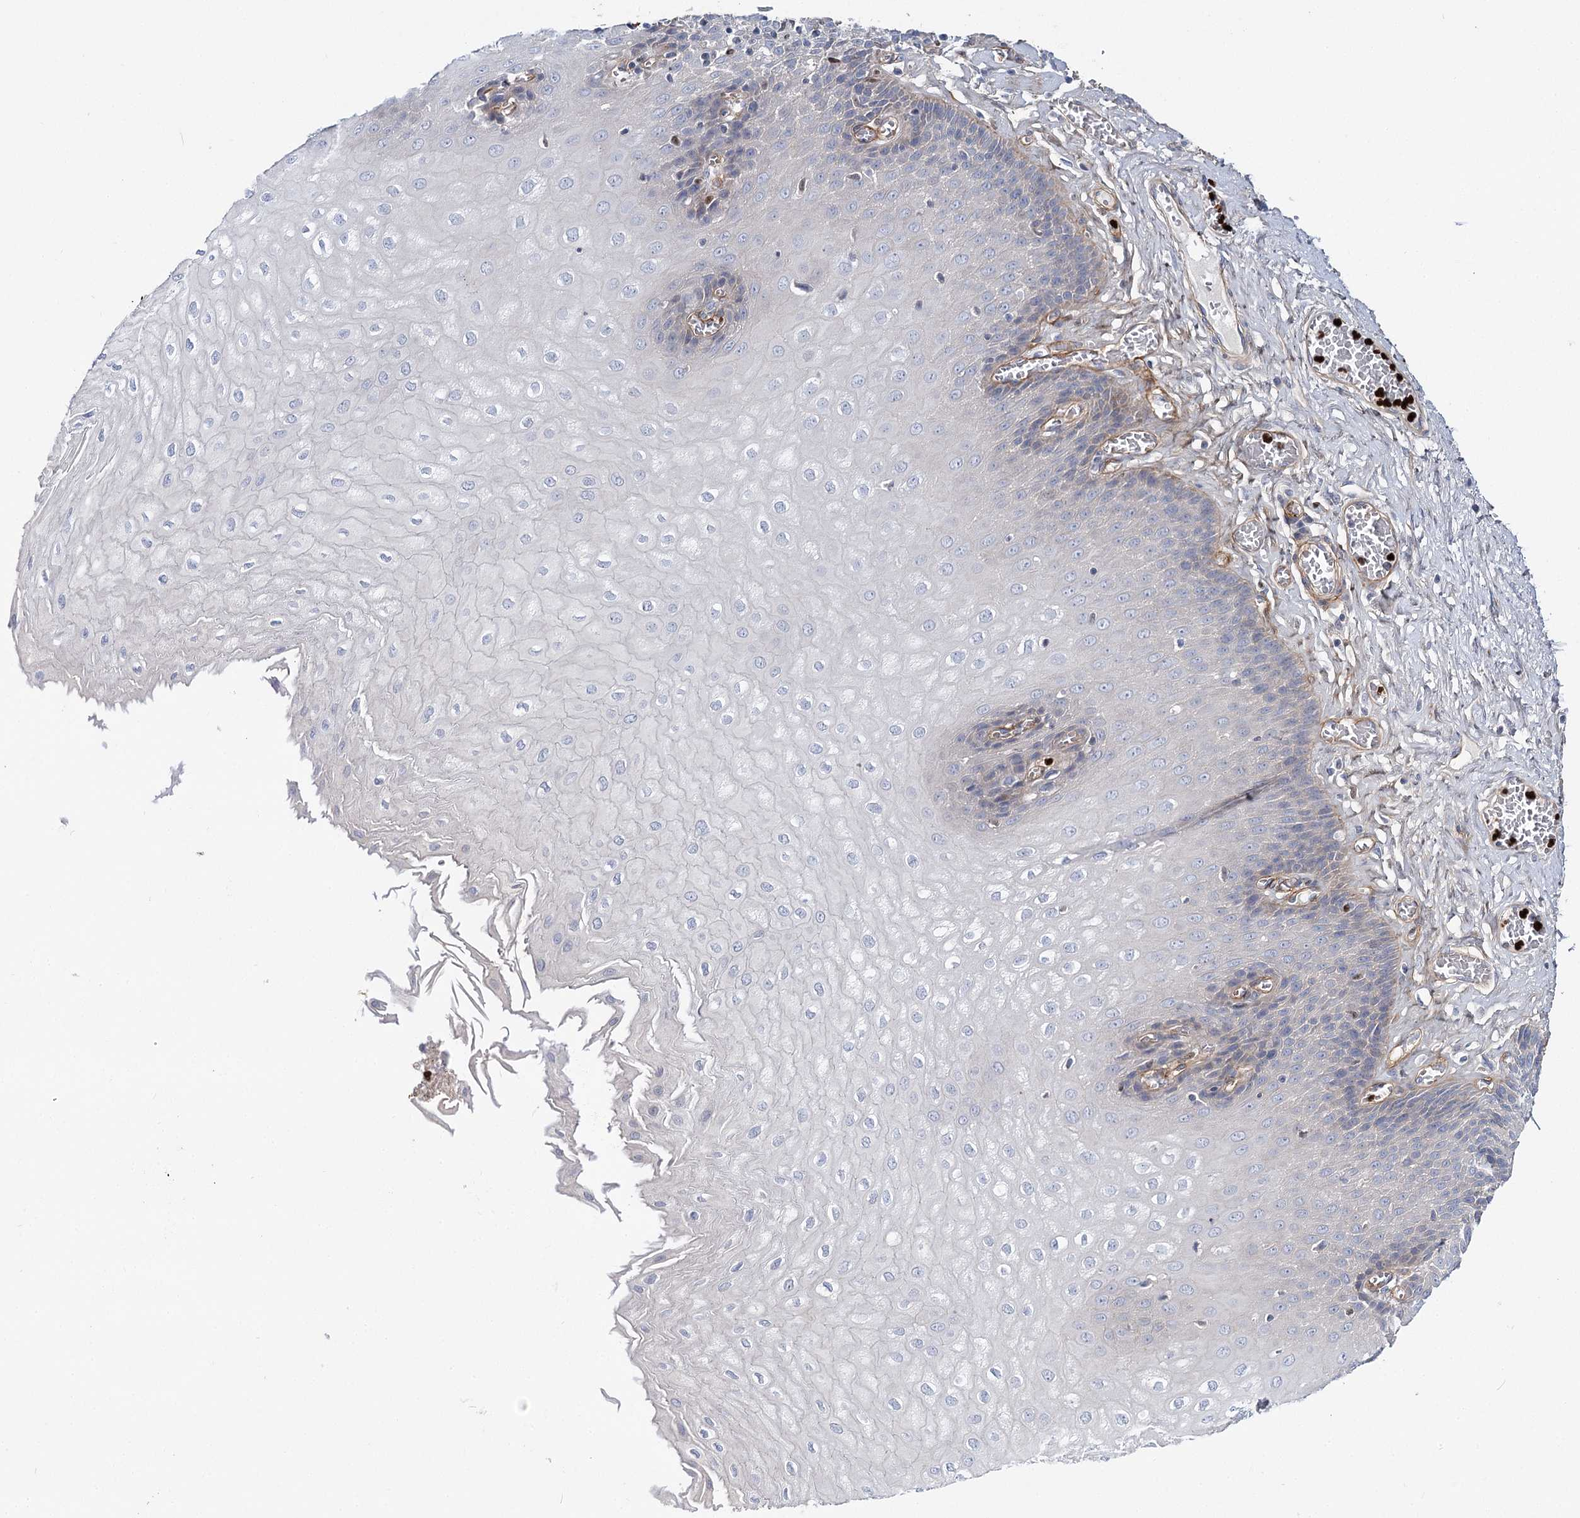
{"staining": {"intensity": "negative", "quantity": "none", "location": "none"}, "tissue": "esophagus", "cell_type": "Squamous epithelial cells", "image_type": "normal", "snomed": [{"axis": "morphology", "description": "Normal tissue, NOS"}, {"axis": "topography", "description": "Esophagus"}], "caption": "Immunohistochemical staining of benign human esophagus reveals no significant expression in squamous epithelial cells.", "gene": "C11orf52", "patient": {"sex": "male", "age": 60}}